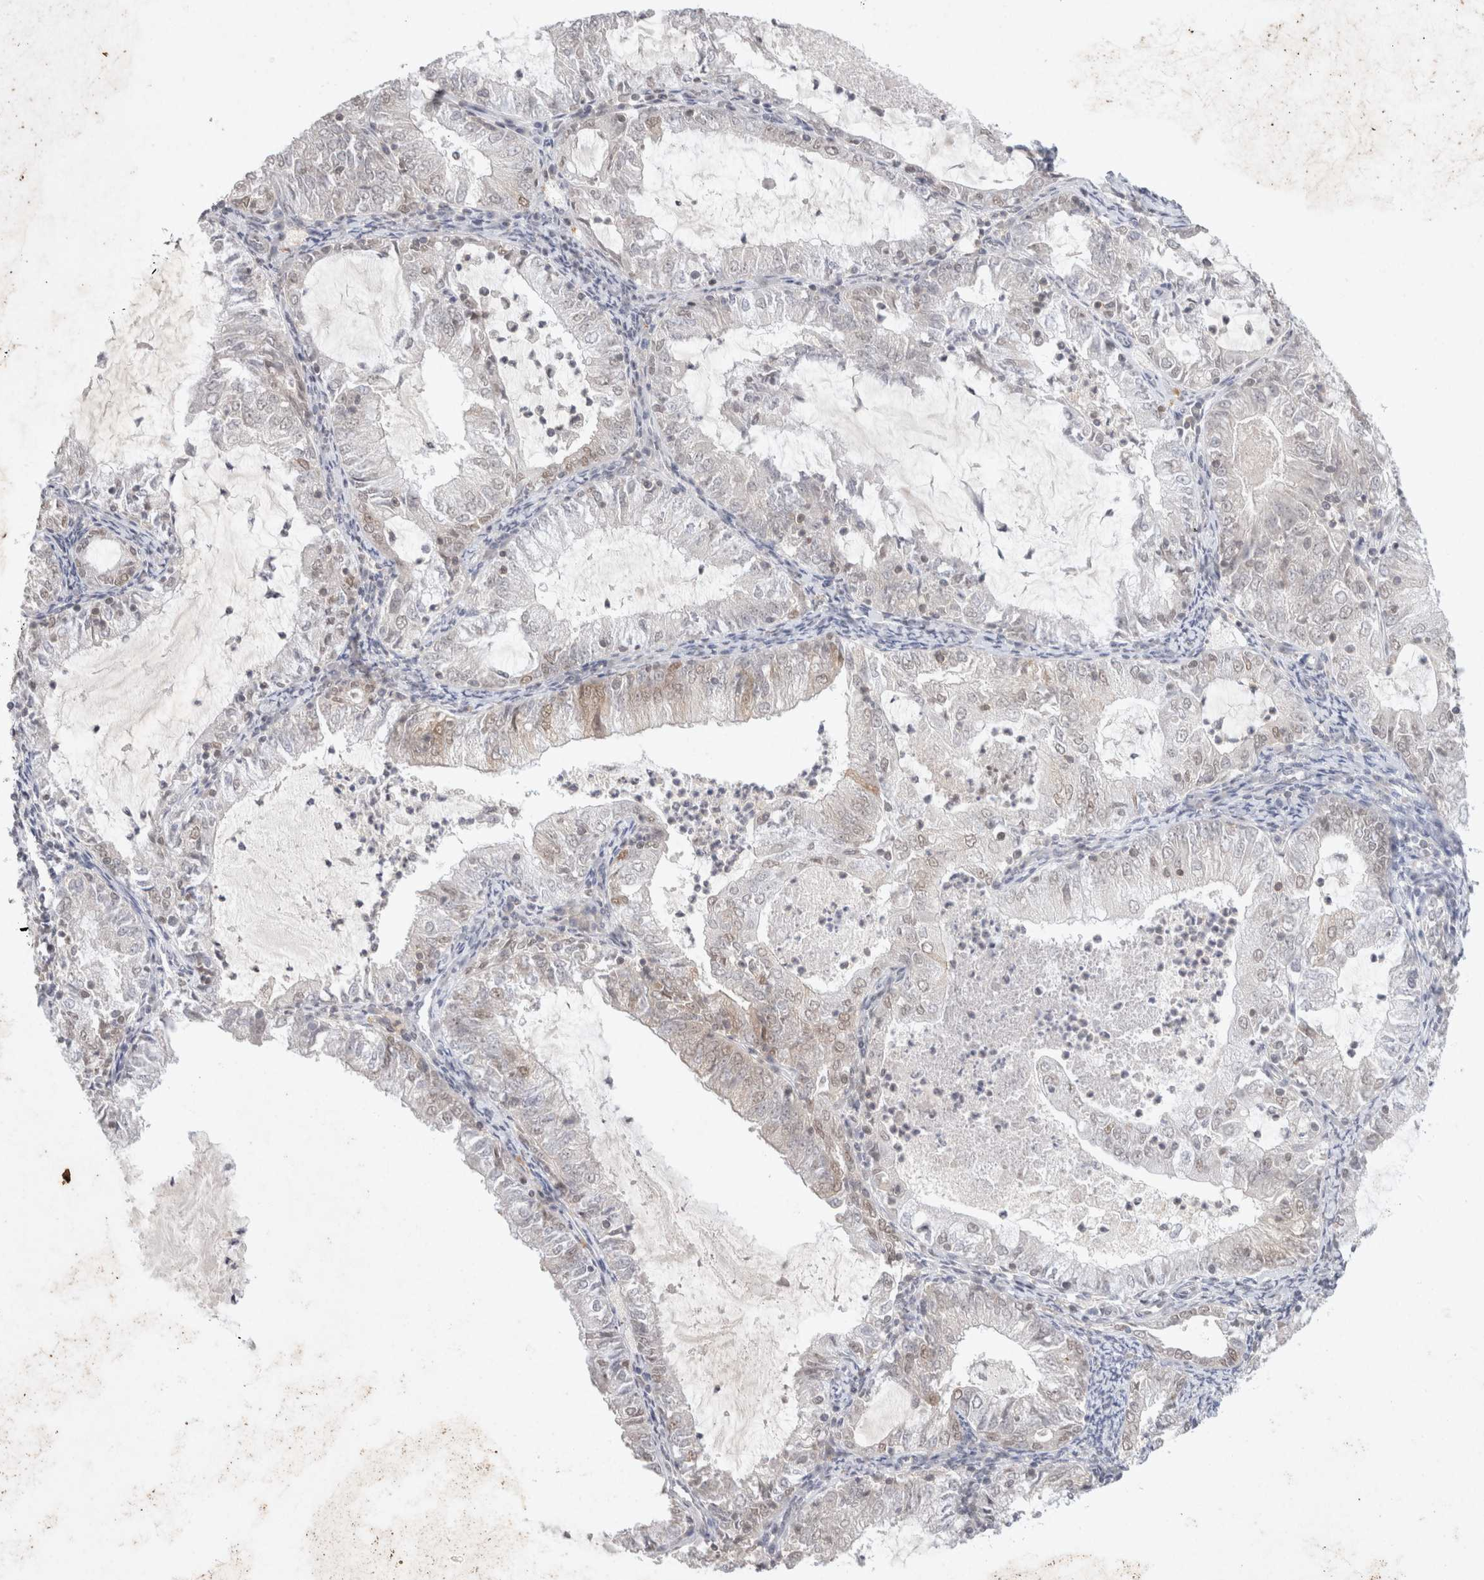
{"staining": {"intensity": "weak", "quantity": "<25%", "location": "nuclear"}, "tissue": "endometrial cancer", "cell_type": "Tumor cells", "image_type": "cancer", "snomed": [{"axis": "morphology", "description": "Adenocarcinoma, NOS"}, {"axis": "topography", "description": "Endometrium"}], "caption": "IHC of human endometrial cancer (adenocarcinoma) displays no expression in tumor cells.", "gene": "FBXO42", "patient": {"sex": "female", "age": 57}}